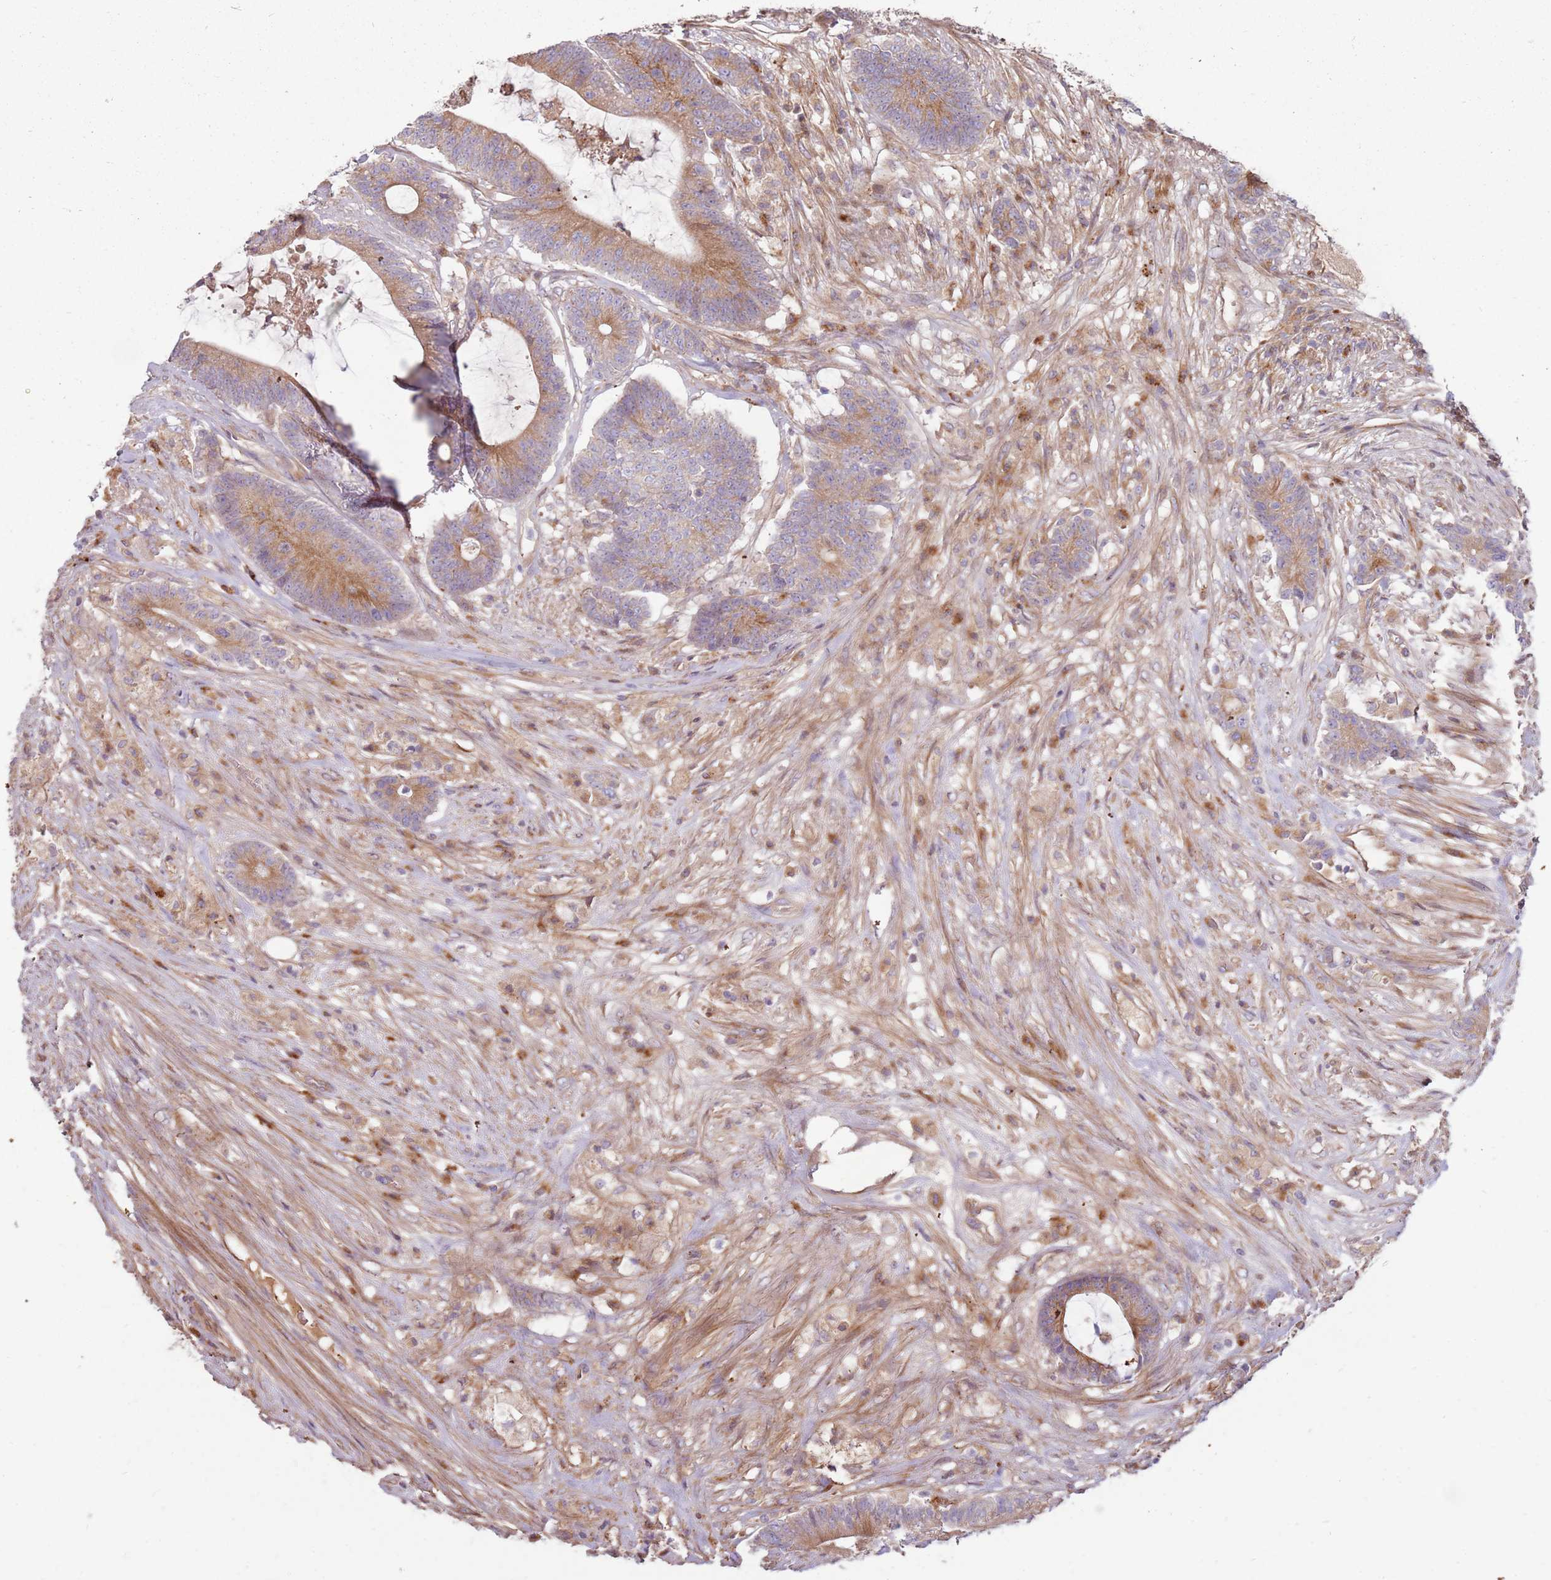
{"staining": {"intensity": "moderate", "quantity": ">75%", "location": "cytoplasmic/membranous"}, "tissue": "colorectal cancer", "cell_type": "Tumor cells", "image_type": "cancer", "snomed": [{"axis": "morphology", "description": "Adenocarcinoma, NOS"}, {"axis": "topography", "description": "Colon"}], "caption": "This is a photomicrograph of IHC staining of colorectal adenocarcinoma, which shows moderate expression in the cytoplasmic/membranous of tumor cells.", "gene": "EMC1", "patient": {"sex": "female", "age": 84}}